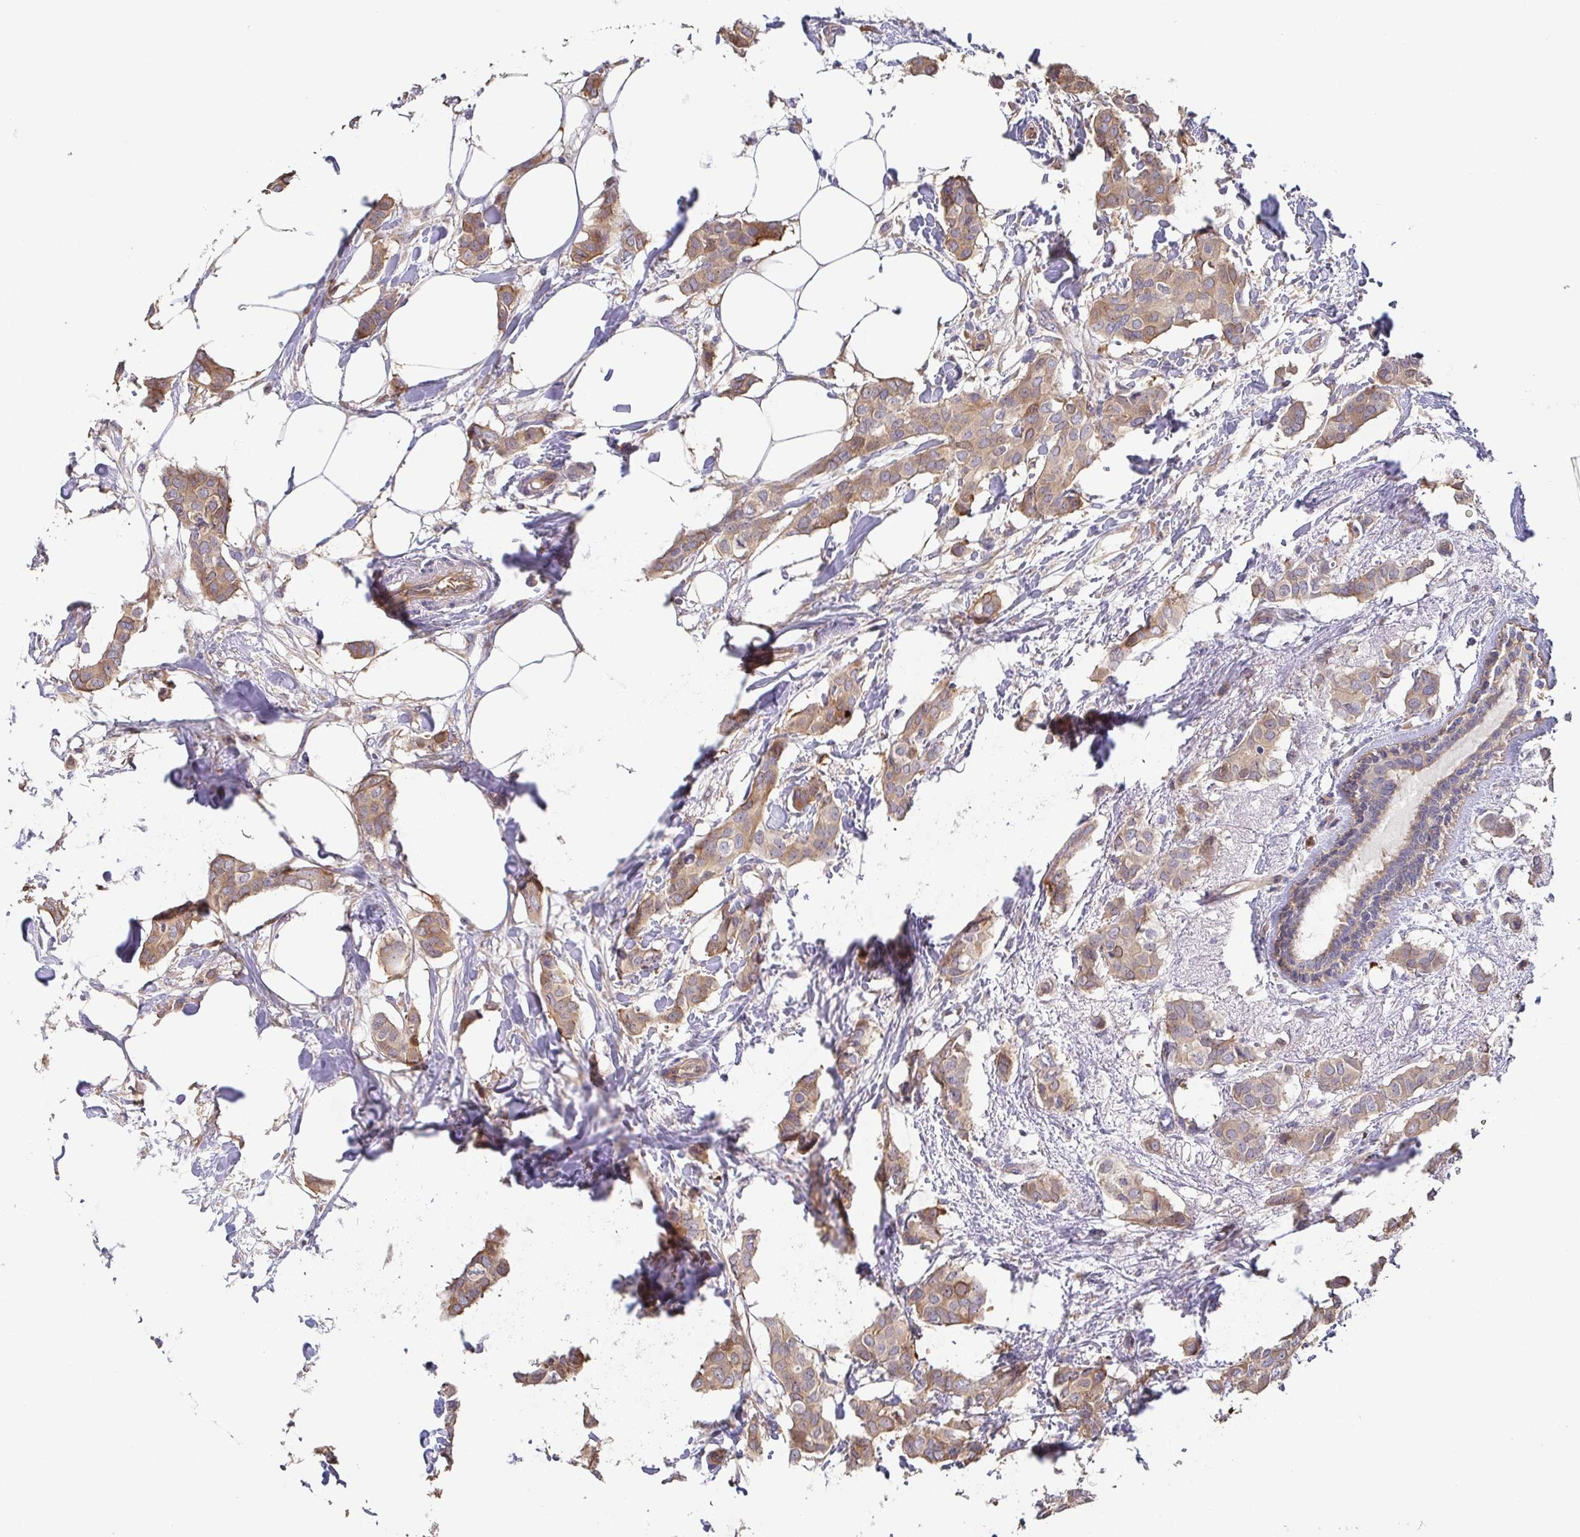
{"staining": {"intensity": "moderate", "quantity": ">75%", "location": "cytoplasmic/membranous"}, "tissue": "breast cancer", "cell_type": "Tumor cells", "image_type": "cancer", "snomed": [{"axis": "morphology", "description": "Duct carcinoma"}, {"axis": "topography", "description": "Breast"}], "caption": "Tumor cells show medium levels of moderate cytoplasmic/membranous expression in approximately >75% of cells in breast cancer (intraductal carcinoma). The protein of interest is shown in brown color, while the nuclei are stained blue.", "gene": "EIF3D", "patient": {"sex": "female", "age": 62}}